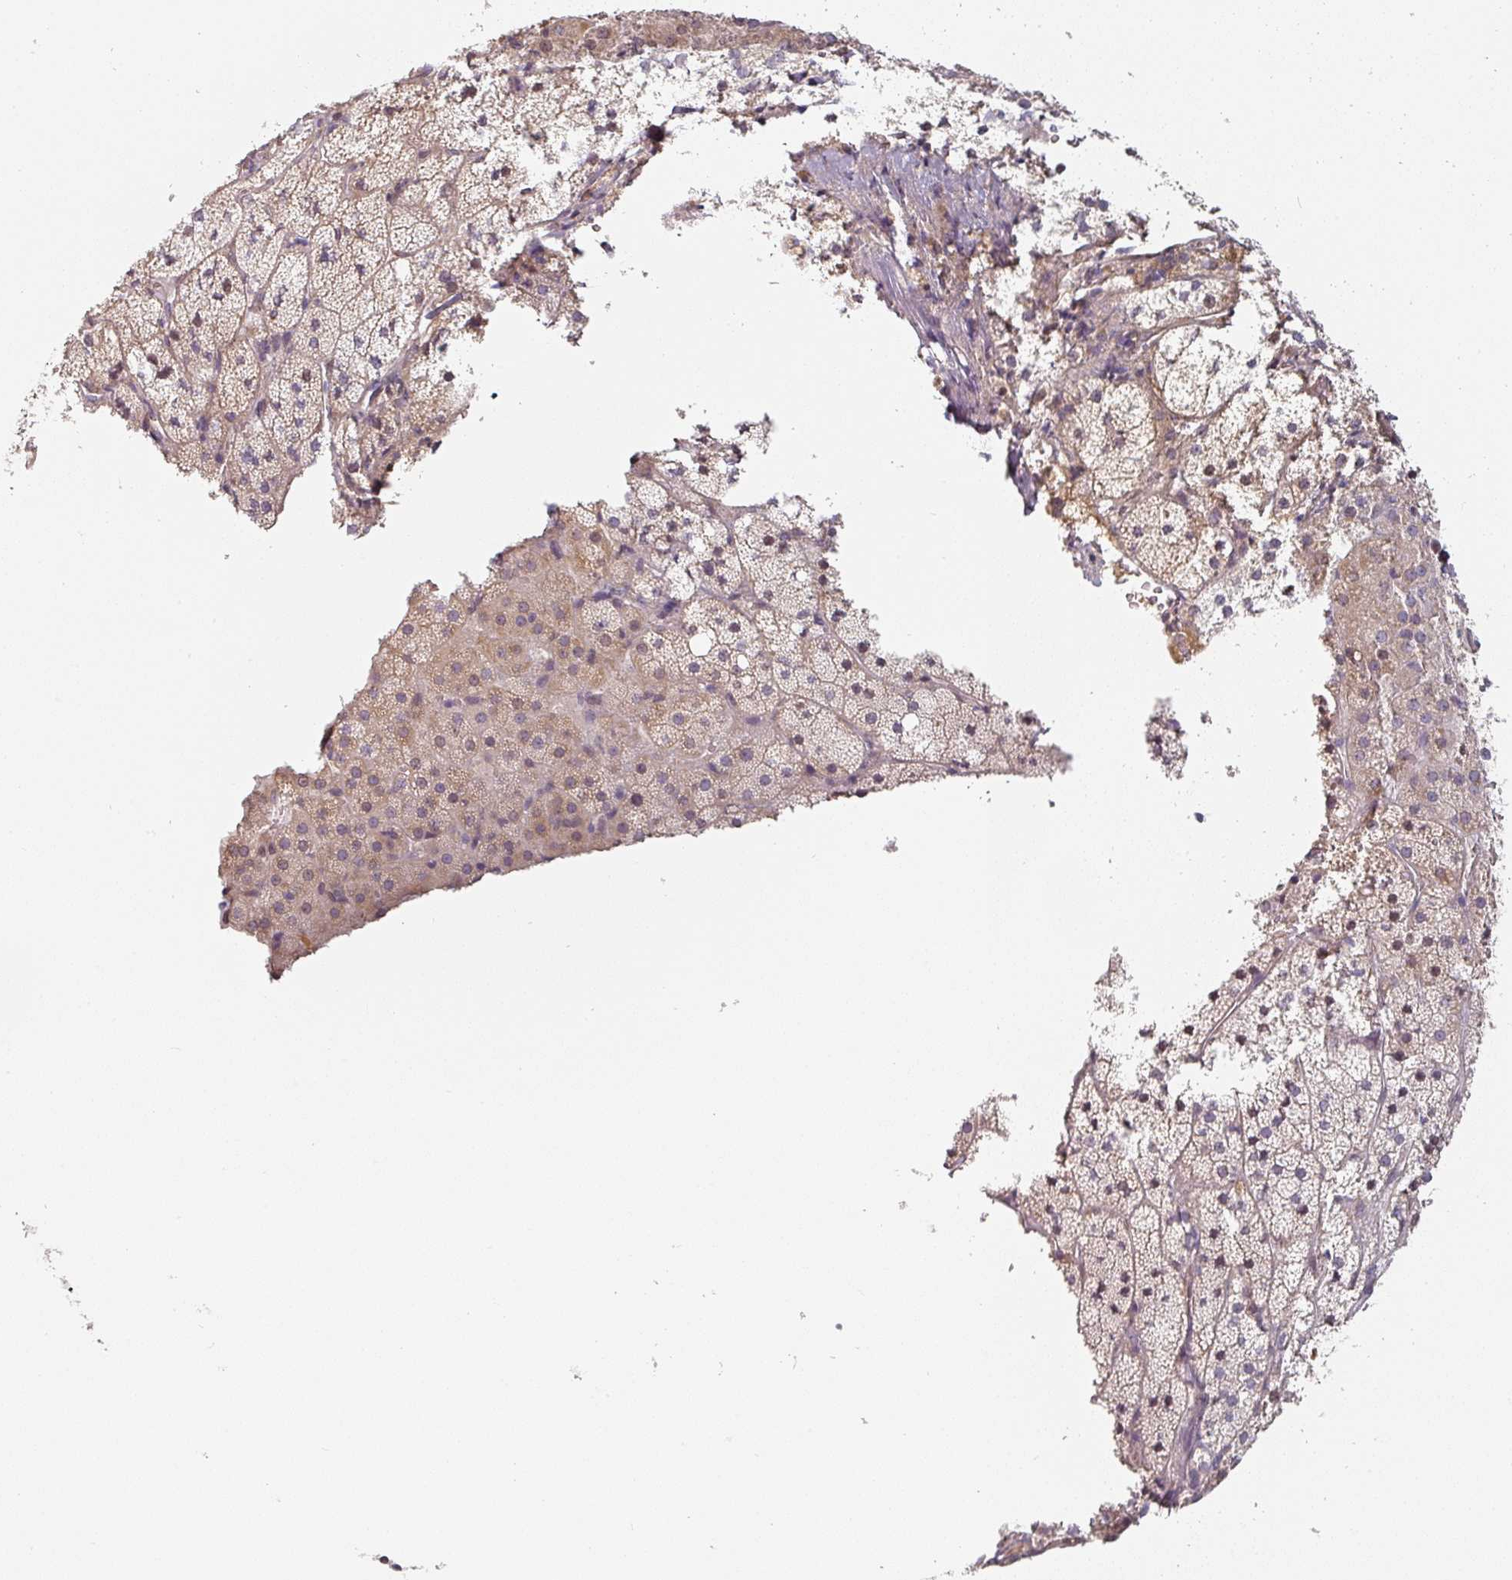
{"staining": {"intensity": "weak", "quantity": "25%-75%", "location": "cytoplasmic/membranous"}, "tissue": "adrenal gland", "cell_type": "Glandular cells", "image_type": "normal", "snomed": [{"axis": "morphology", "description": "Normal tissue, NOS"}, {"axis": "topography", "description": "Adrenal gland"}], "caption": "DAB (3,3'-diaminobenzidine) immunohistochemical staining of unremarkable human adrenal gland reveals weak cytoplasmic/membranous protein positivity in about 25%-75% of glandular cells. (DAB (3,3'-diaminobenzidine) IHC with brightfield microscopy, high magnification).", "gene": "CEP78", "patient": {"sex": "male", "age": 53}}